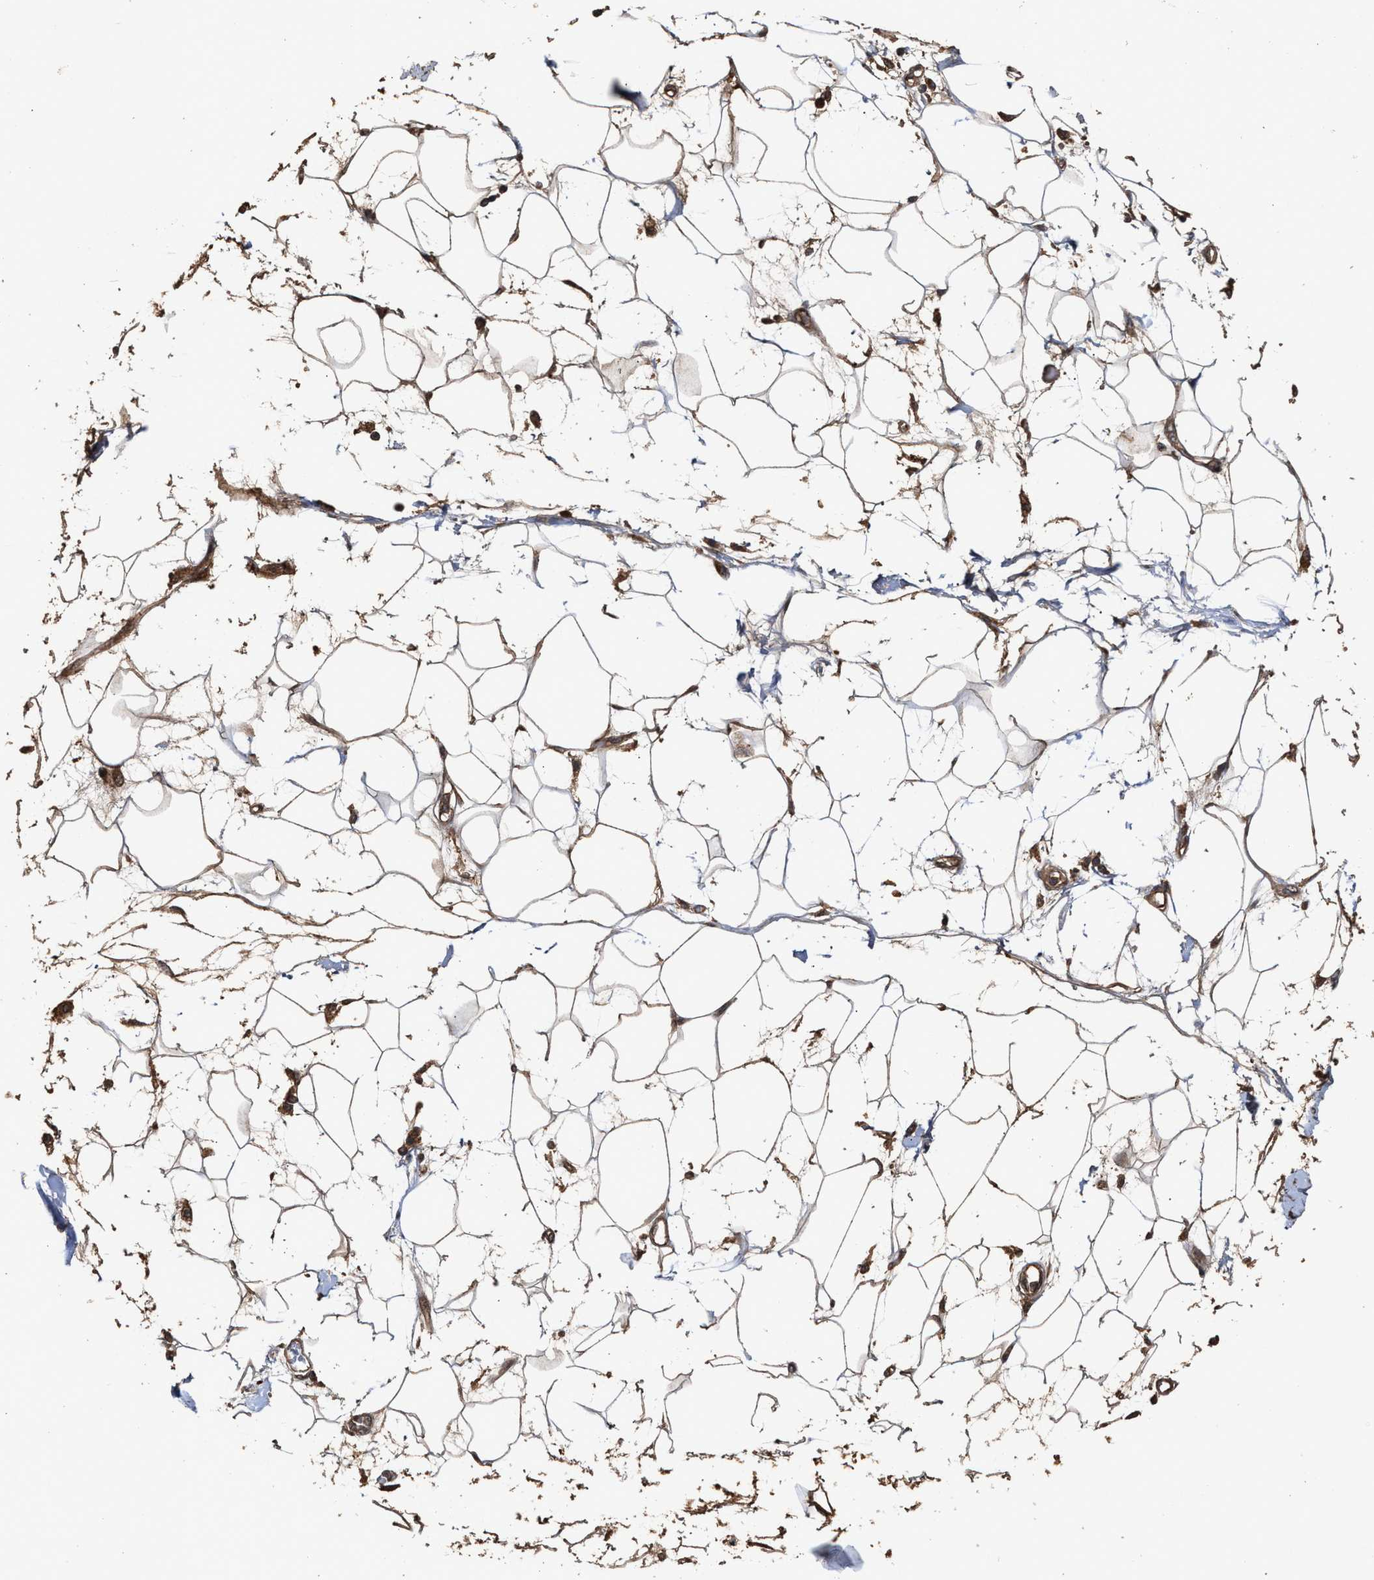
{"staining": {"intensity": "moderate", "quantity": ">75%", "location": "cytoplasmic/membranous"}, "tissue": "adipose tissue", "cell_type": "Adipocytes", "image_type": "normal", "snomed": [{"axis": "morphology", "description": "Normal tissue, NOS"}, {"axis": "morphology", "description": "Adenocarcinoma, NOS"}, {"axis": "topography", "description": "Duodenum"}, {"axis": "topography", "description": "Peripheral nerve tissue"}], "caption": "Immunohistochemistry (IHC) of benign human adipose tissue demonstrates medium levels of moderate cytoplasmic/membranous positivity in approximately >75% of adipocytes.", "gene": "ZNHIT6", "patient": {"sex": "female", "age": 60}}